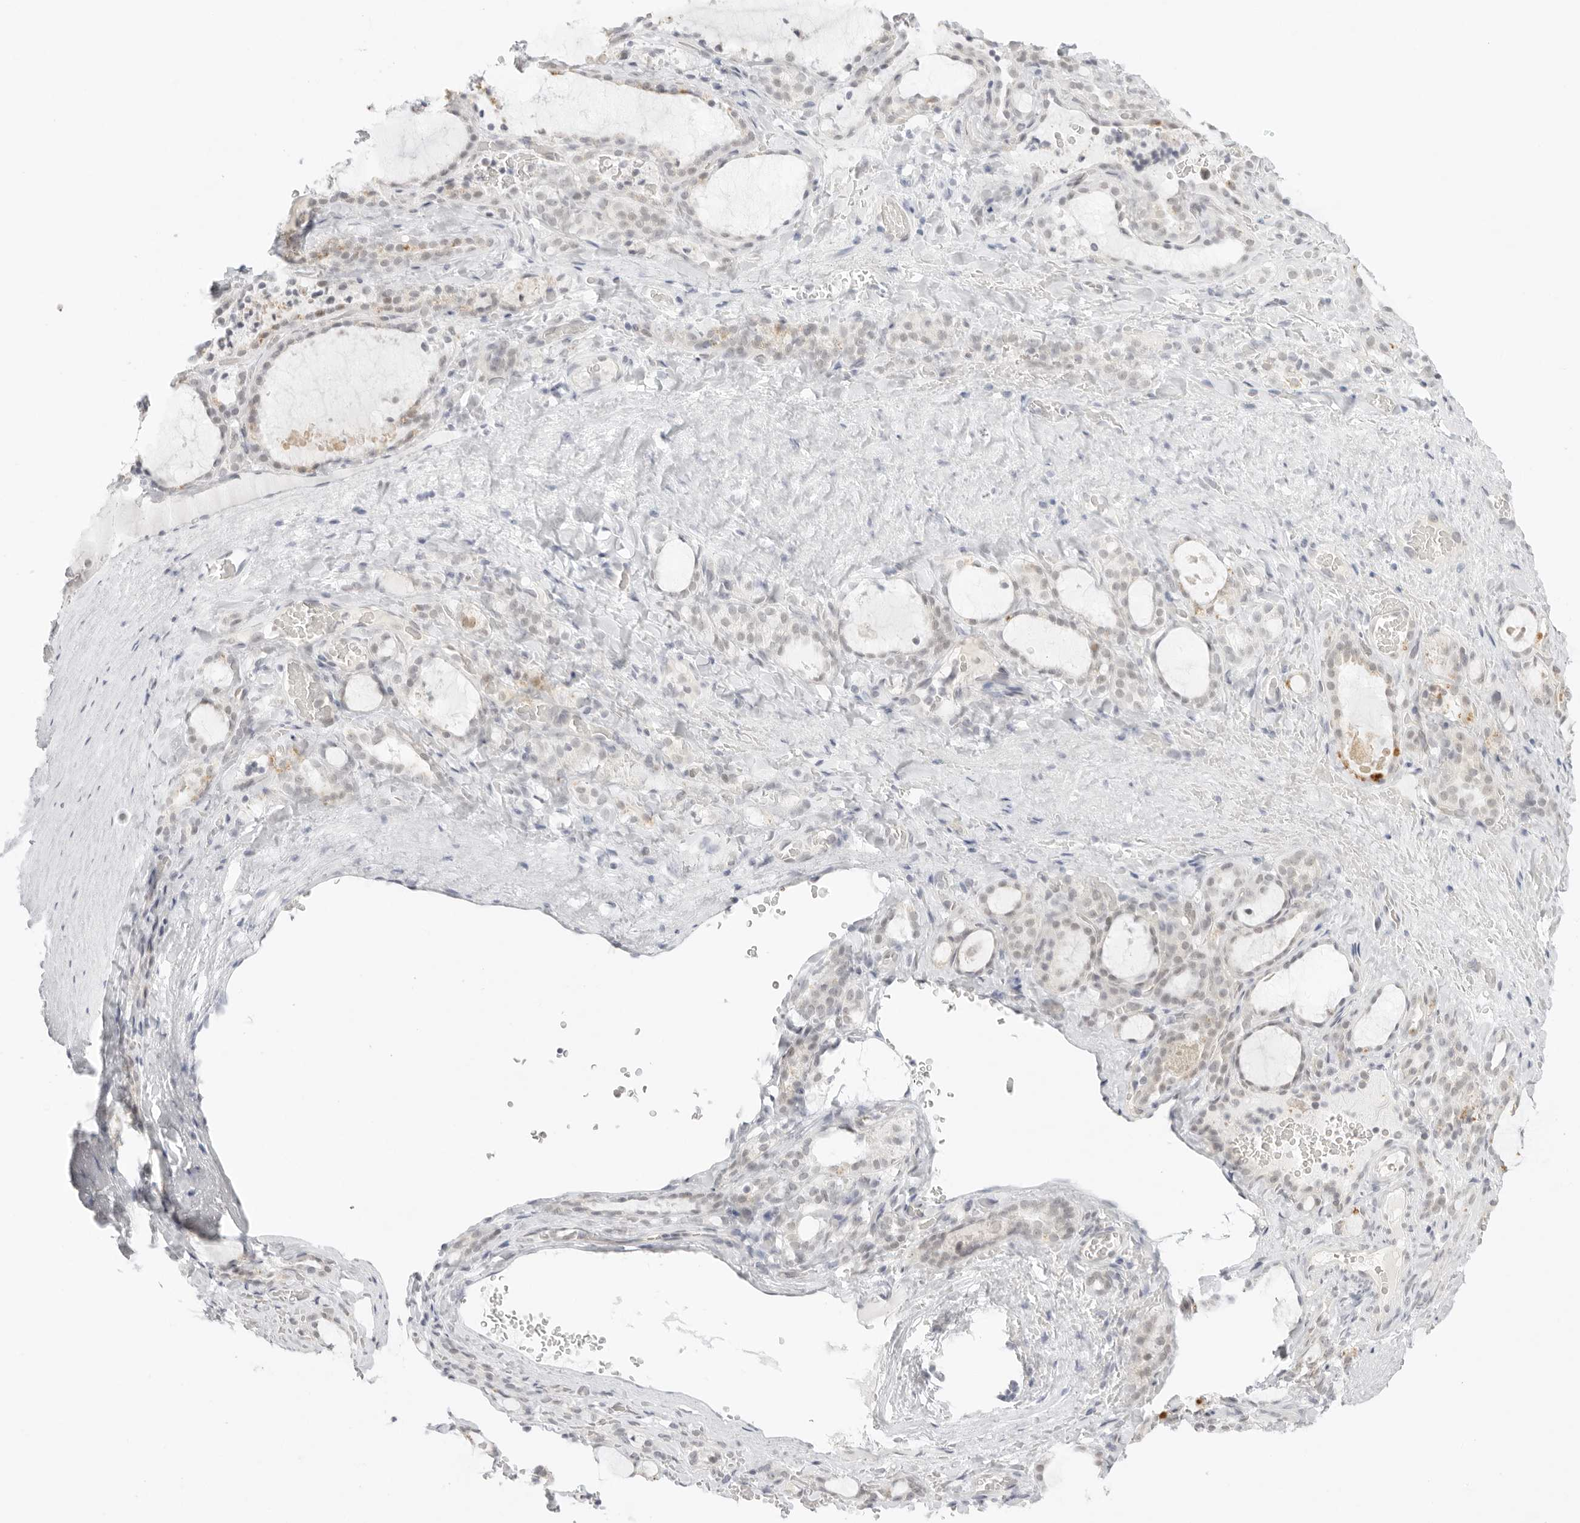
{"staining": {"intensity": "moderate", "quantity": "<25%", "location": "cytoplasmic/membranous,nuclear"}, "tissue": "thyroid gland", "cell_type": "Glandular cells", "image_type": "normal", "snomed": [{"axis": "morphology", "description": "Normal tissue, NOS"}, {"axis": "topography", "description": "Thyroid gland"}], "caption": "About <25% of glandular cells in benign thyroid gland display moderate cytoplasmic/membranous,nuclear protein positivity as visualized by brown immunohistochemical staining.", "gene": "MED18", "patient": {"sex": "female", "age": 22}}